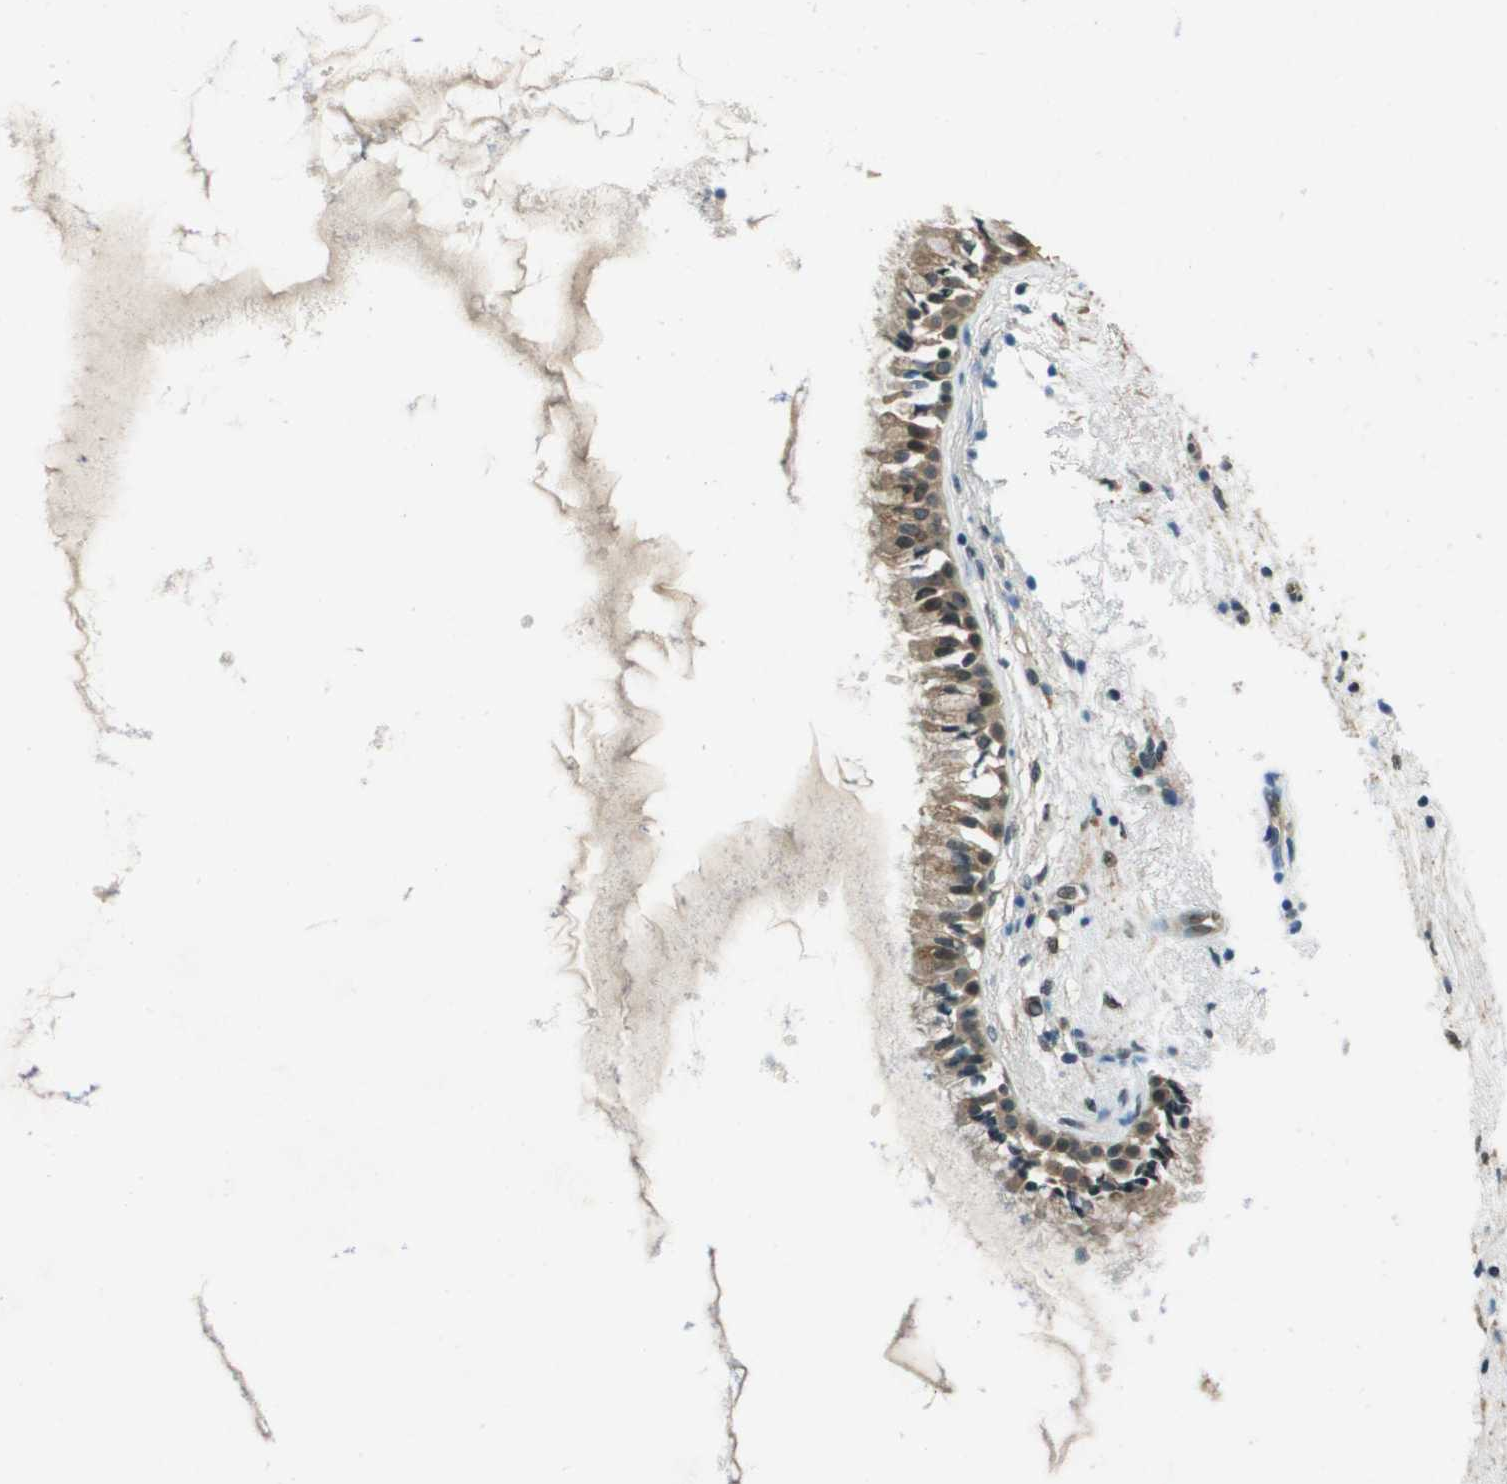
{"staining": {"intensity": "moderate", "quantity": ">75%", "location": "cytoplasmic/membranous"}, "tissue": "nasopharynx", "cell_type": "Respiratory epithelial cells", "image_type": "normal", "snomed": [{"axis": "morphology", "description": "Normal tissue, NOS"}, {"axis": "topography", "description": "Nasopharynx"}], "caption": "This is a histology image of immunohistochemistry (IHC) staining of normal nasopharynx, which shows moderate expression in the cytoplasmic/membranous of respiratory epithelial cells.", "gene": "SDC3", "patient": {"sex": "male", "age": 21}}